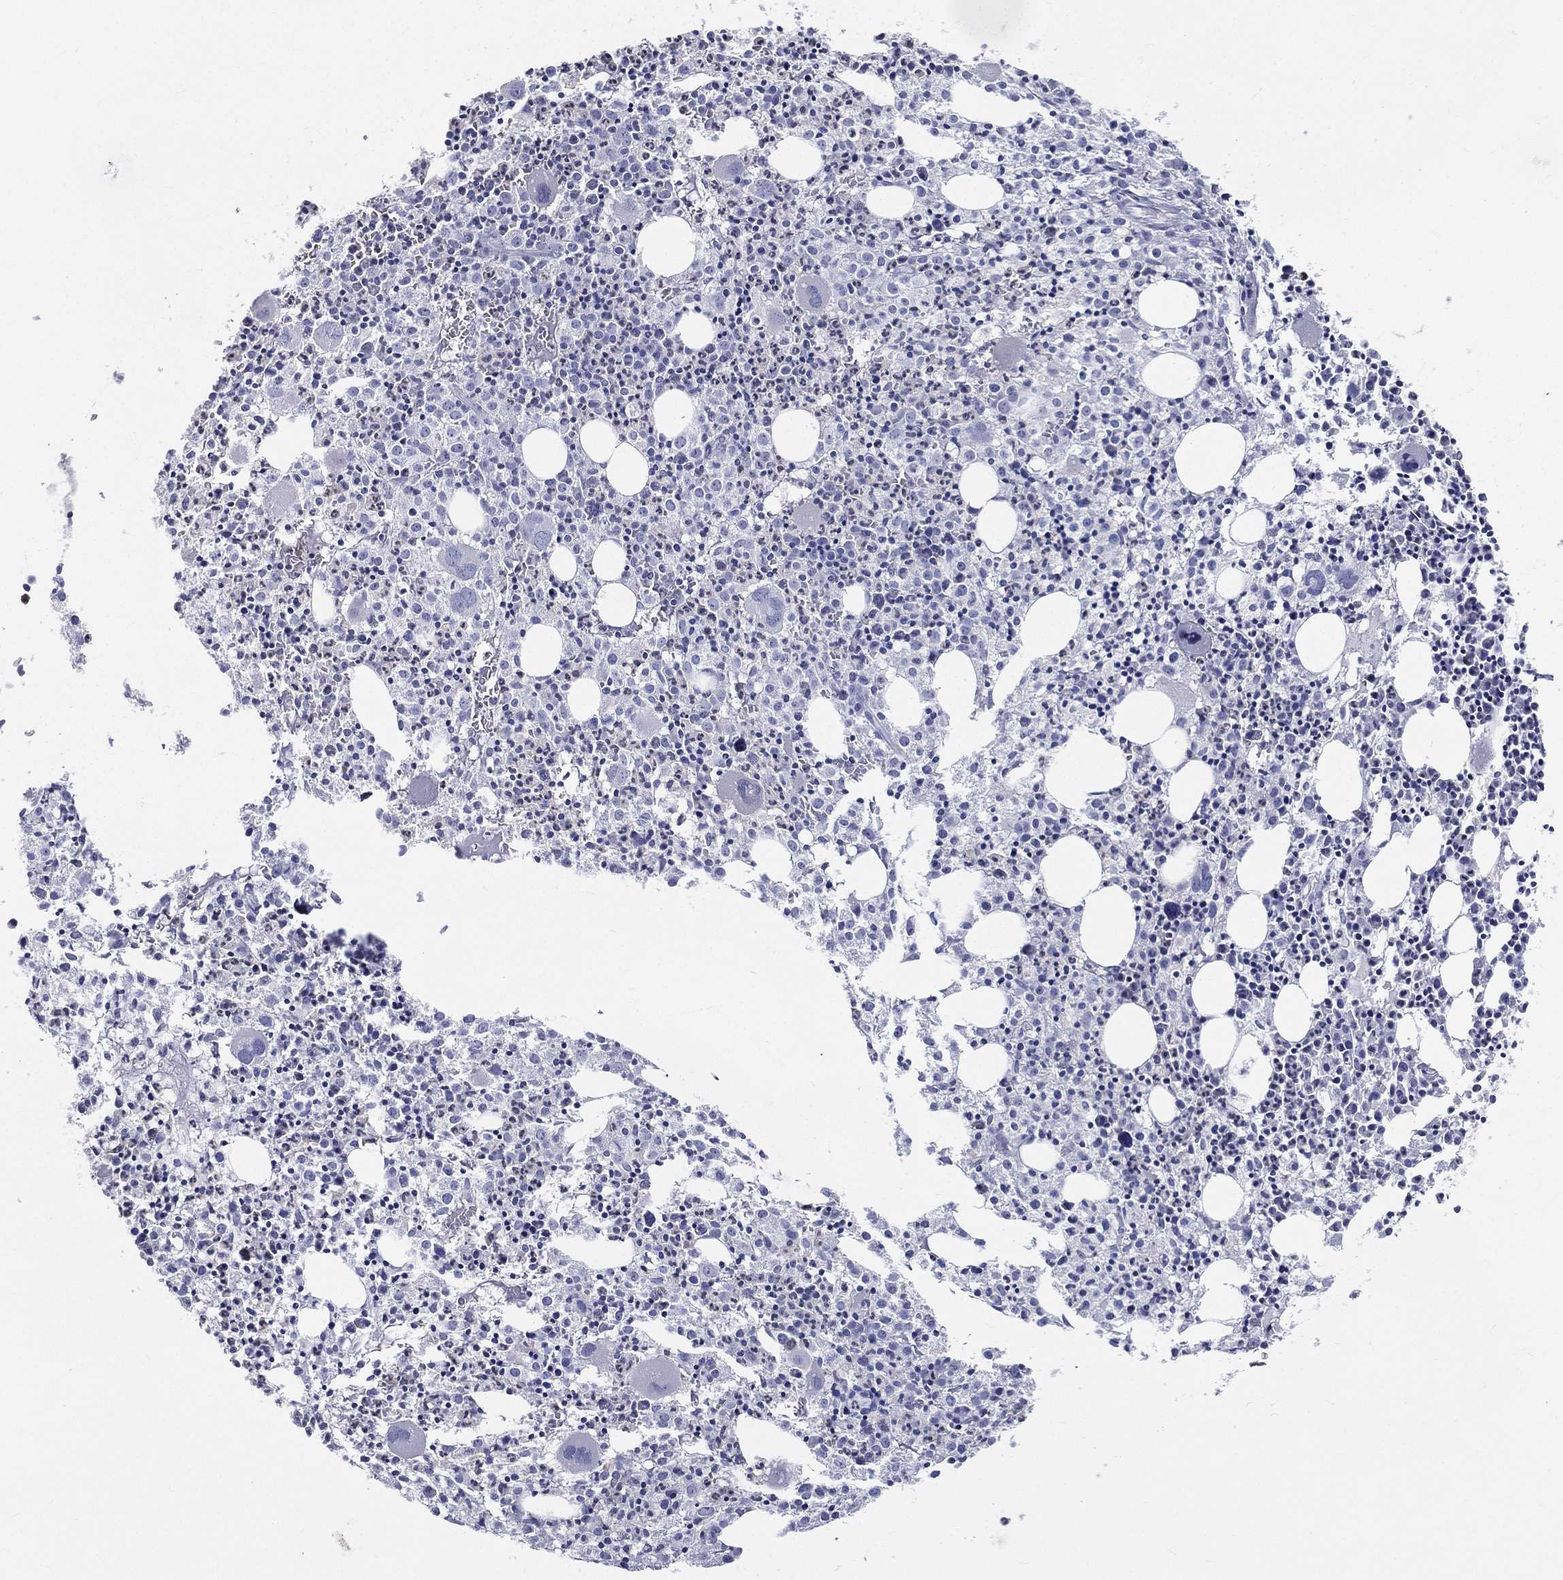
{"staining": {"intensity": "weak", "quantity": "<25%", "location": "cytoplasmic/membranous"}, "tissue": "bone marrow", "cell_type": "Hematopoietic cells", "image_type": "normal", "snomed": [{"axis": "morphology", "description": "Normal tissue, NOS"}, {"axis": "morphology", "description": "Inflammation, NOS"}, {"axis": "topography", "description": "Bone marrow"}], "caption": "This image is of unremarkable bone marrow stained with immunohistochemistry to label a protein in brown with the nuclei are counter-stained blue. There is no expression in hematopoietic cells. The staining is performed using DAB brown chromogen with nuclei counter-stained in using hematoxylin.", "gene": "DEFB121", "patient": {"sex": "male", "age": 3}}